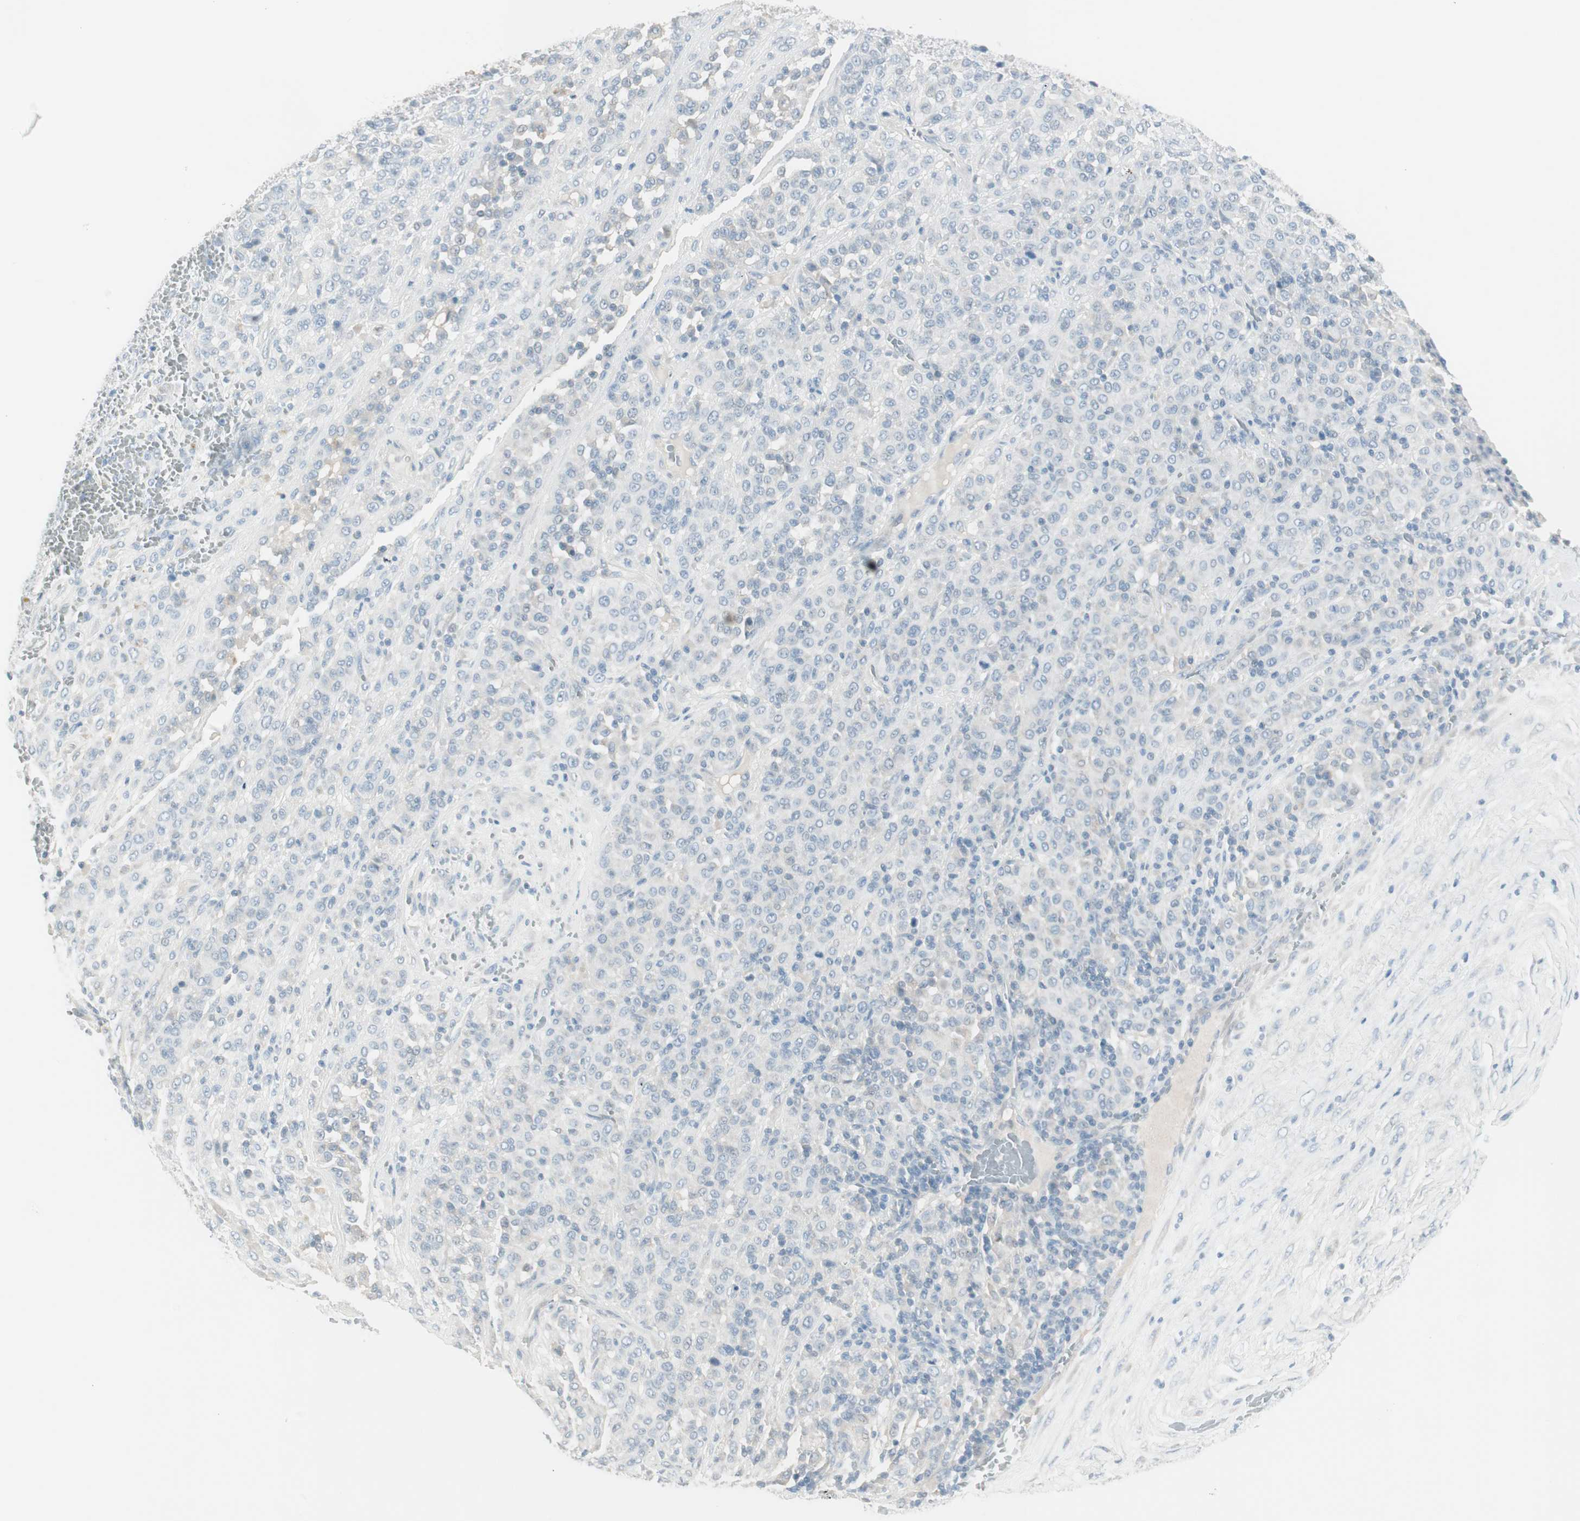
{"staining": {"intensity": "weak", "quantity": "<25%", "location": "cytoplasmic/membranous"}, "tissue": "melanoma", "cell_type": "Tumor cells", "image_type": "cancer", "snomed": [{"axis": "morphology", "description": "Malignant melanoma, Metastatic site"}, {"axis": "topography", "description": "Pancreas"}], "caption": "This is a histopathology image of IHC staining of malignant melanoma (metastatic site), which shows no staining in tumor cells. The staining was performed using DAB (3,3'-diaminobenzidine) to visualize the protein expression in brown, while the nuclei were stained in blue with hematoxylin (Magnification: 20x).", "gene": "ITLN2", "patient": {"sex": "female", "age": 30}}